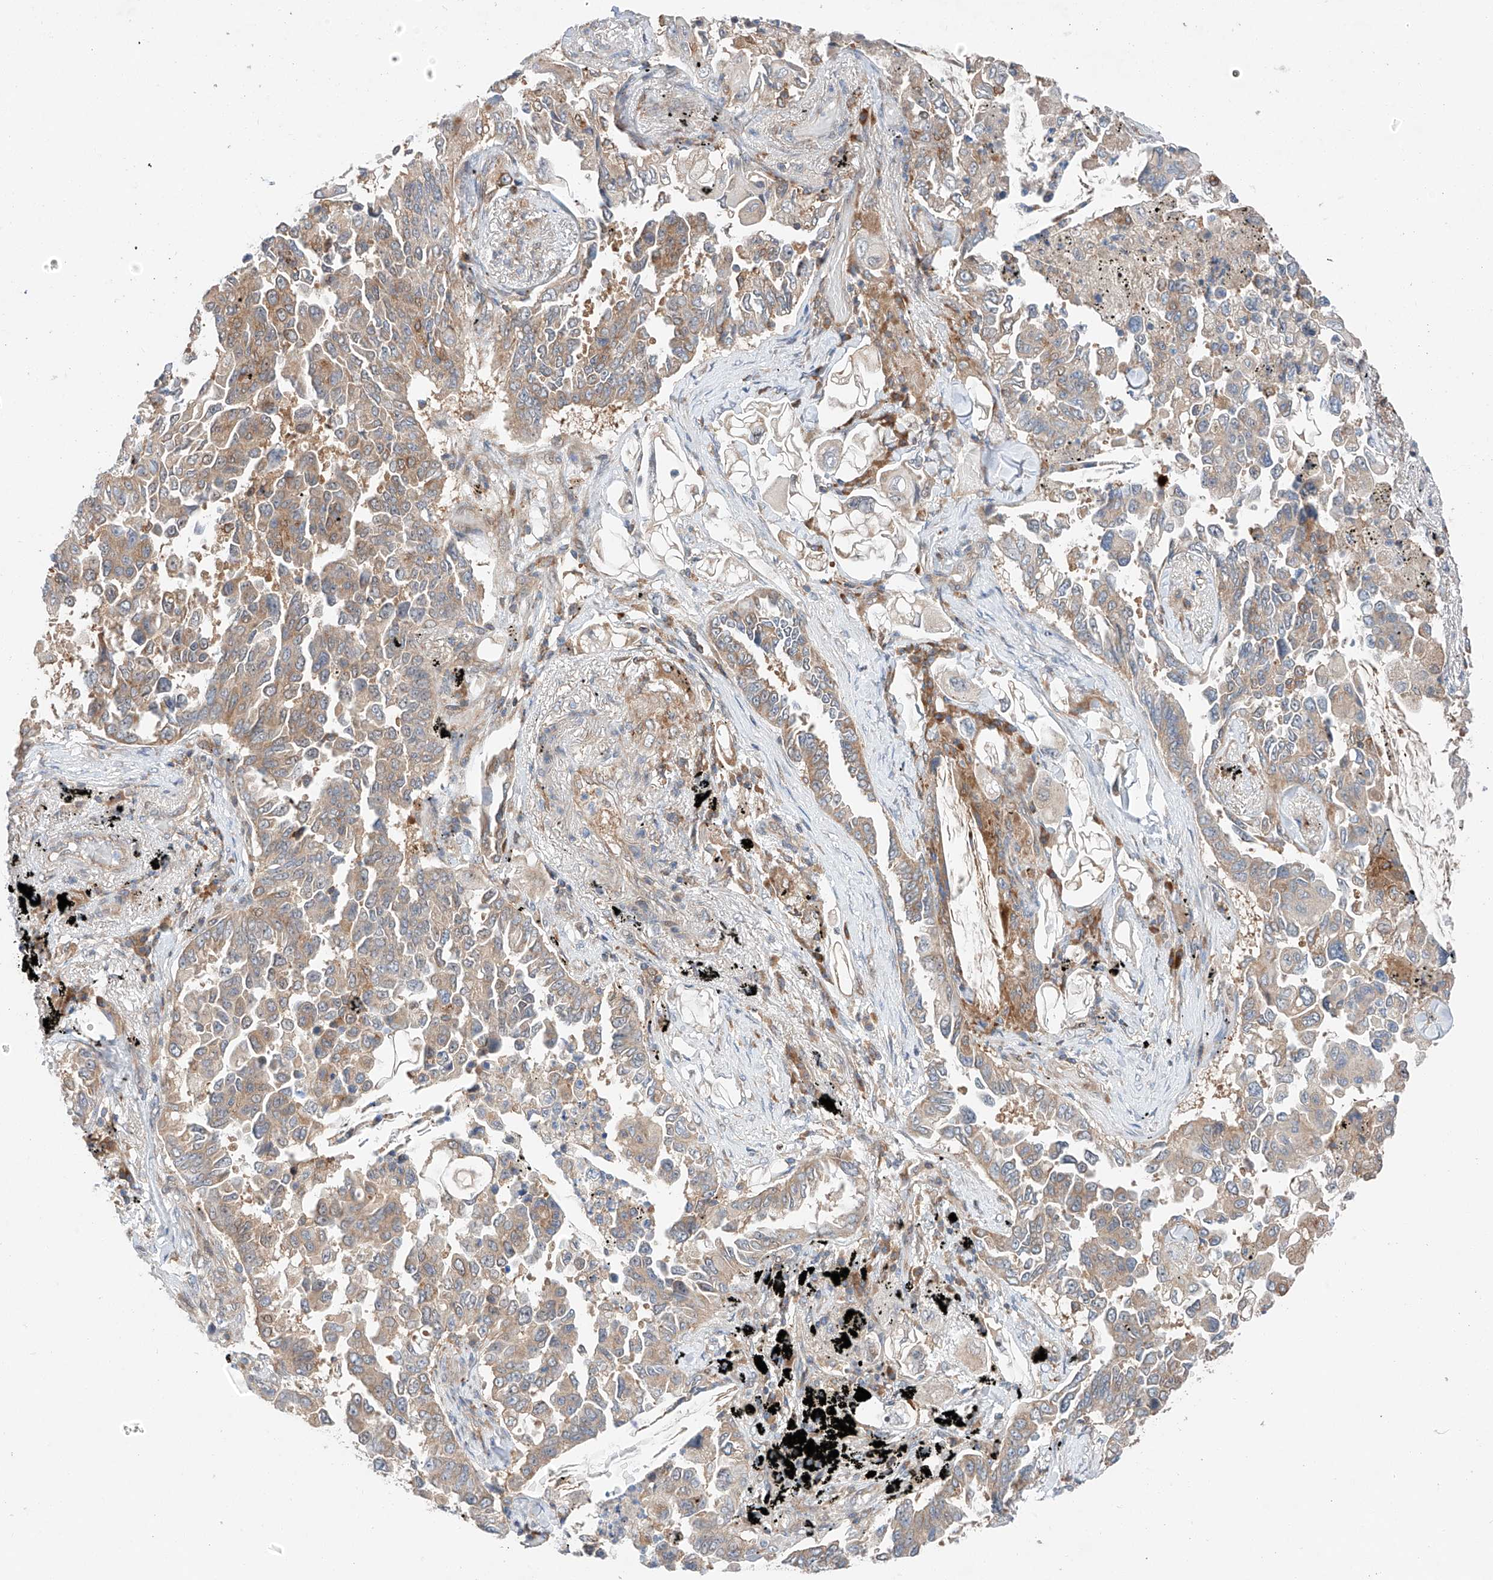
{"staining": {"intensity": "weak", "quantity": ">75%", "location": "cytoplasmic/membranous"}, "tissue": "lung cancer", "cell_type": "Tumor cells", "image_type": "cancer", "snomed": [{"axis": "morphology", "description": "Adenocarcinoma, NOS"}, {"axis": "topography", "description": "Lung"}], "caption": "Immunohistochemical staining of human lung cancer reveals low levels of weak cytoplasmic/membranous expression in about >75% of tumor cells.", "gene": "RUSC1", "patient": {"sex": "female", "age": 67}}